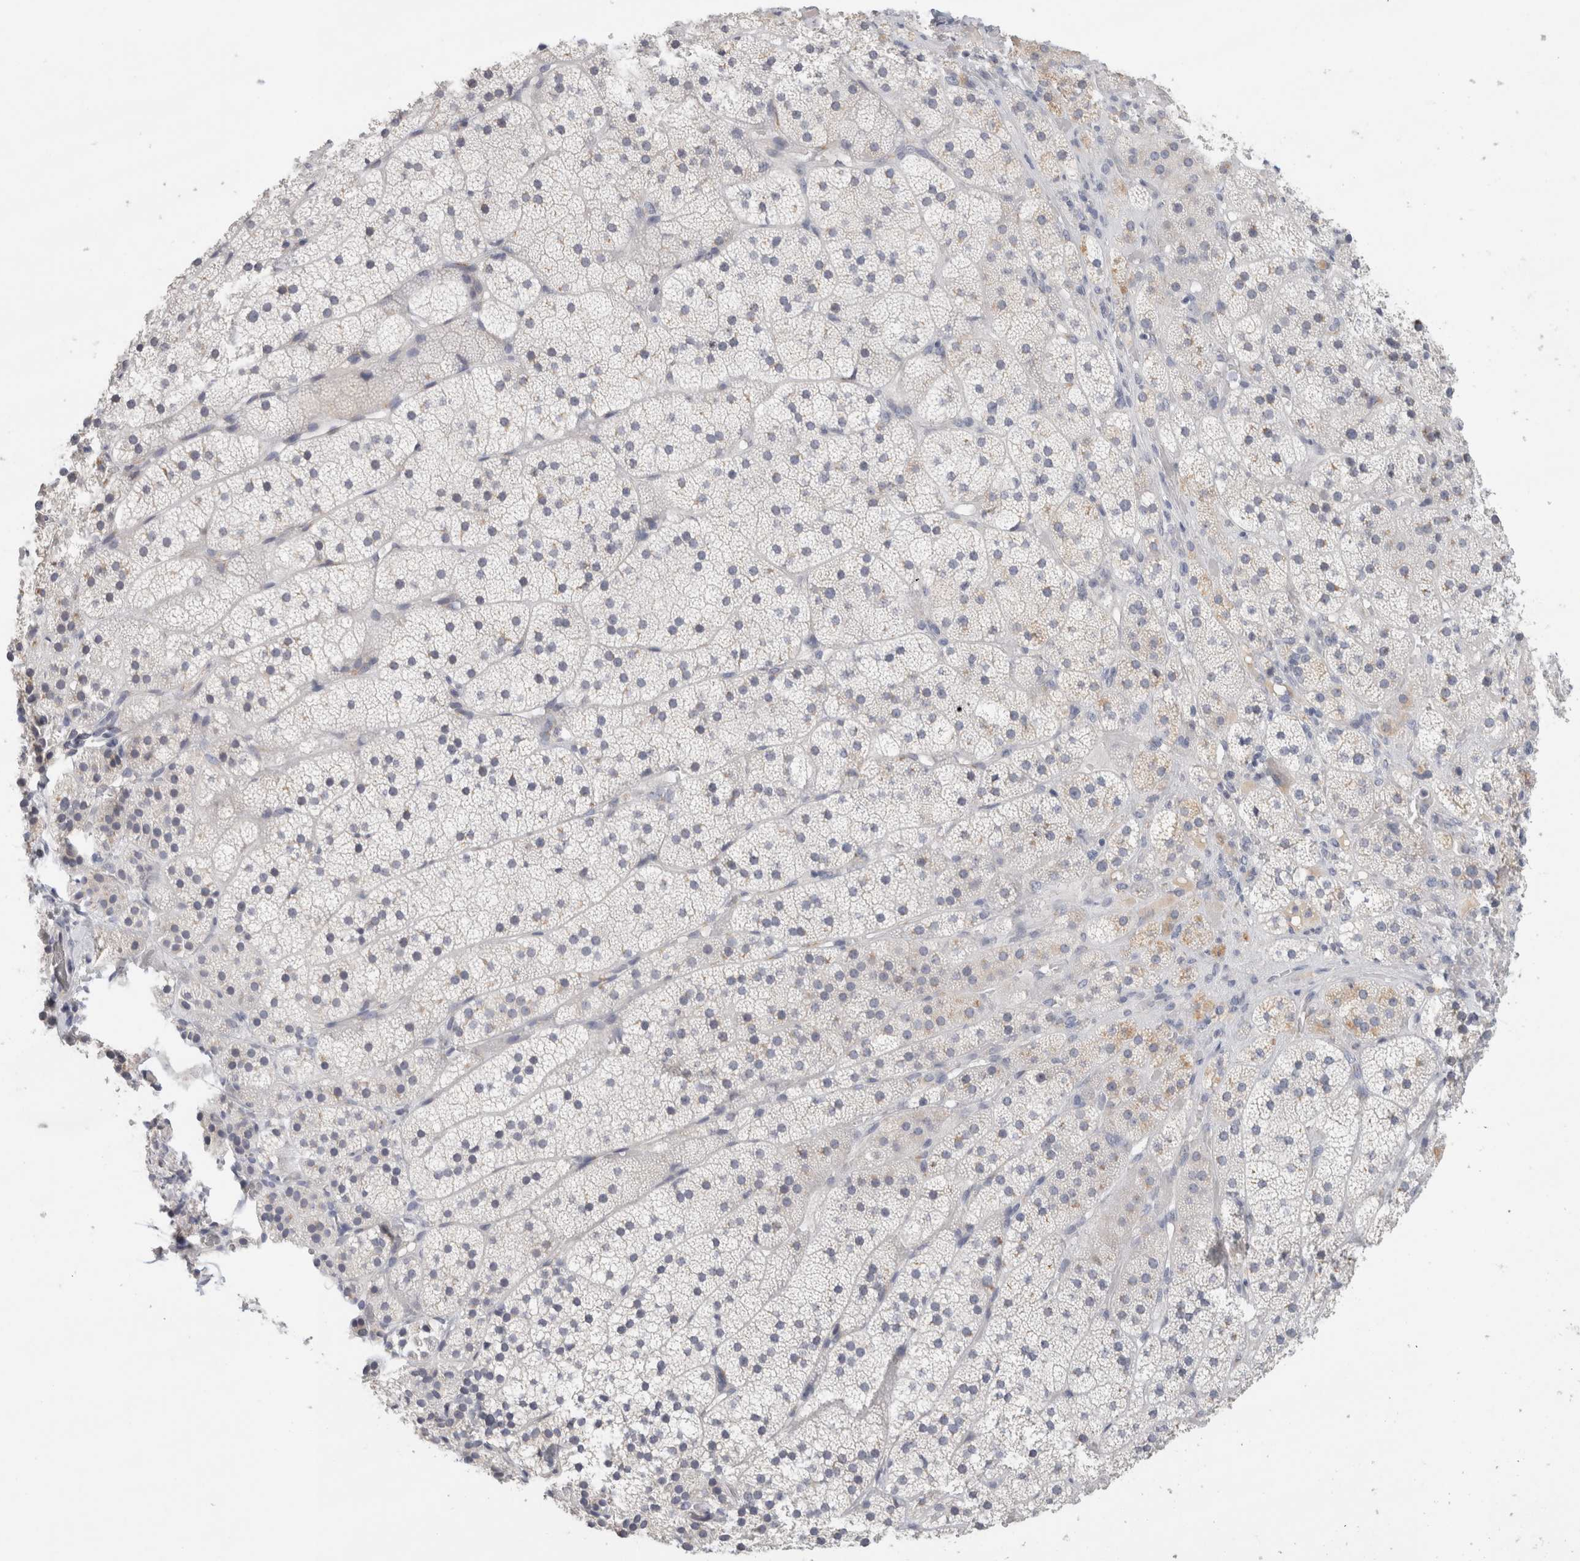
{"staining": {"intensity": "weak", "quantity": "<25%", "location": "cytoplasmic/membranous"}, "tissue": "adrenal gland", "cell_type": "Glandular cells", "image_type": "normal", "snomed": [{"axis": "morphology", "description": "Normal tissue, NOS"}, {"axis": "topography", "description": "Adrenal gland"}], "caption": "Immunohistochemistry micrograph of normal adrenal gland stained for a protein (brown), which demonstrates no positivity in glandular cells.", "gene": "STK31", "patient": {"sex": "female", "age": 44}}